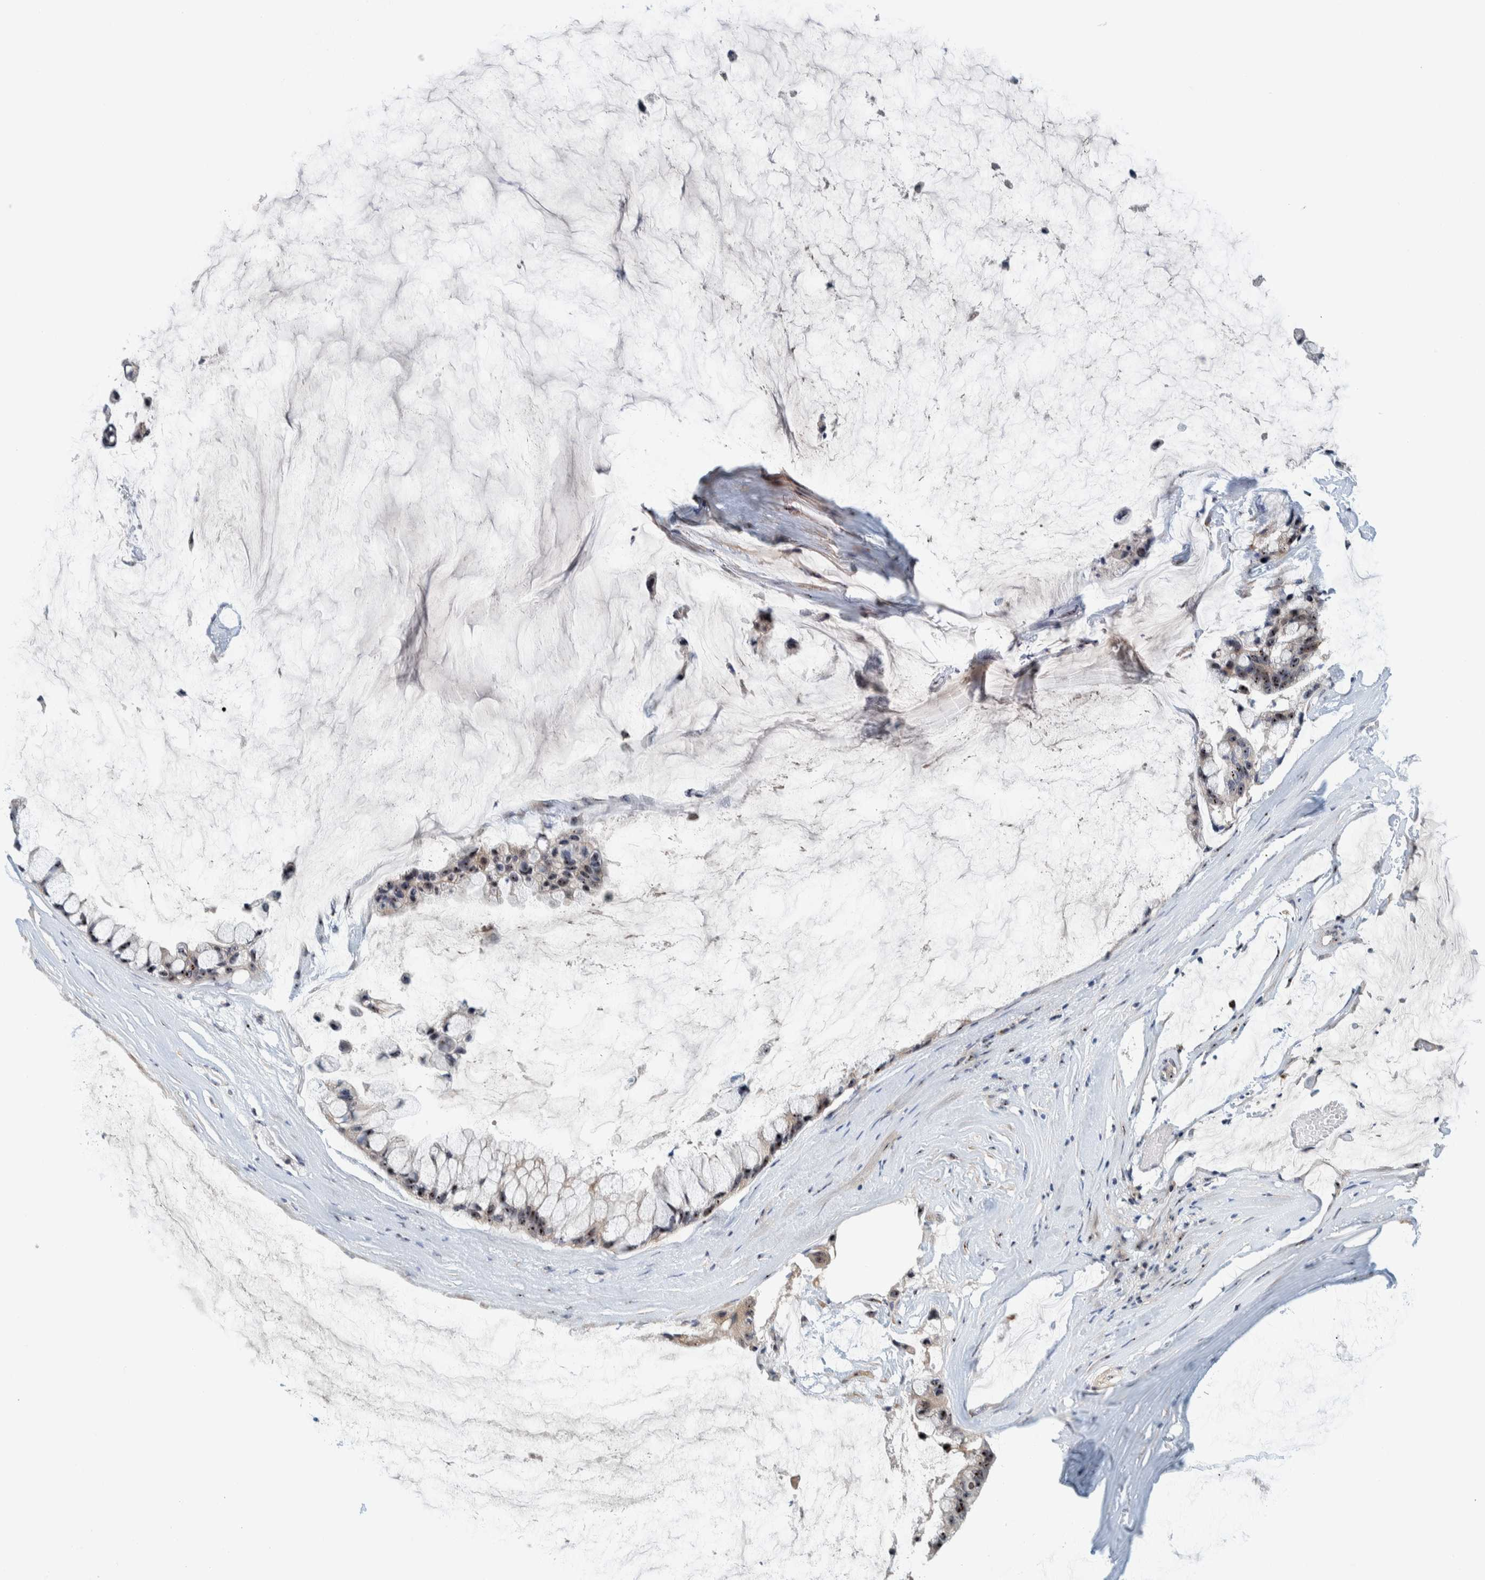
{"staining": {"intensity": "moderate", "quantity": ">75%", "location": "nuclear"}, "tissue": "ovarian cancer", "cell_type": "Tumor cells", "image_type": "cancer", "snomed": [{"axis": "morphology", "description": "Cystadenocarcinoma, mucinous, NOS"}, {"axis": "topography", "description": "Ovary"}], "caption": "Ovarian mucinous cystadenocarcinoma tissue demonstrates moderate nuclear staining in about >75% of tumor cells", "gene": "NOL11", "patient": {"sex": "female", "age": 39}}